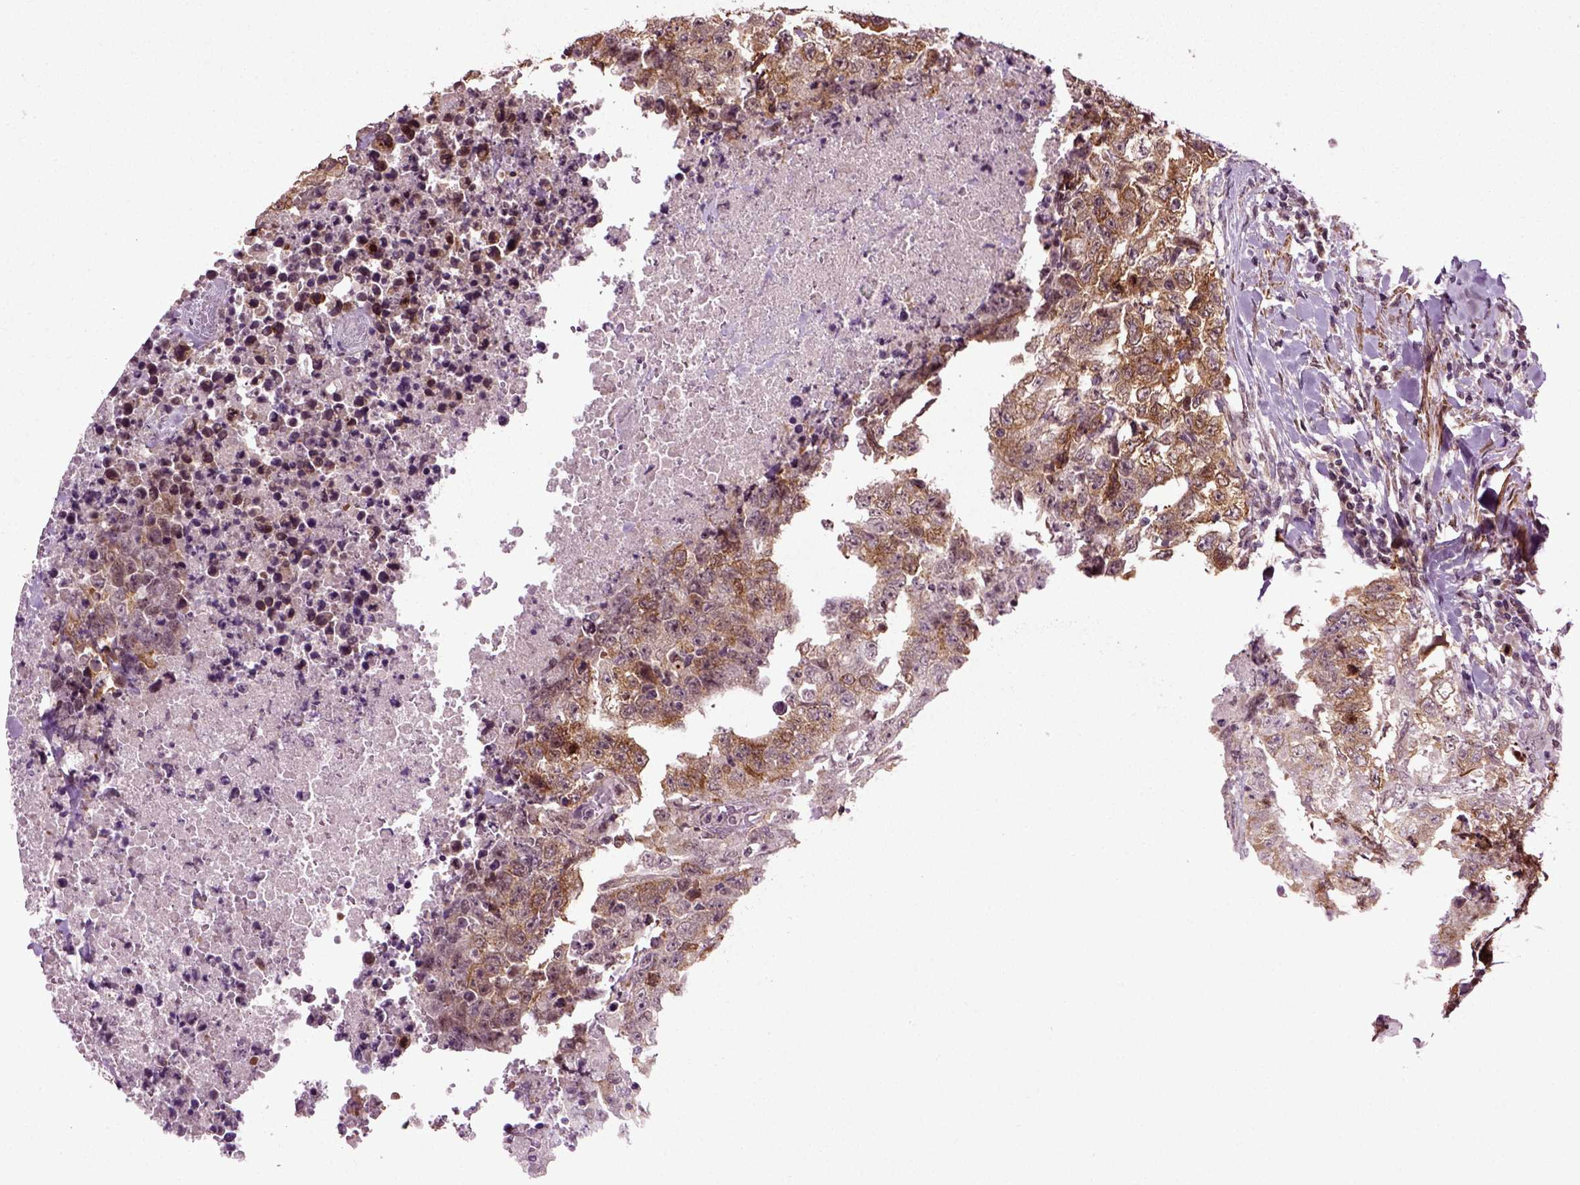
{"staining": {"intensity": "moderate", "quantity": "<25%", "location": "cytoplasmic/membranous"}, "tissue": "testis cancer", "cell_type": "Tumor cells", "image_type": "cancer", "snomed": [{"axis": "morphology", "description": "Carcinoma, Embryonal, NOS"}, {"axis": "topography", "description": "Testis"}], "caption": "This is an image of IHC staining of testis cancer, which shows moderate positivity in the cytoplasmic/membranous of tumor cells.", "gene": "KNSTRN", "patient": {"sex": "male", "age": 24}}